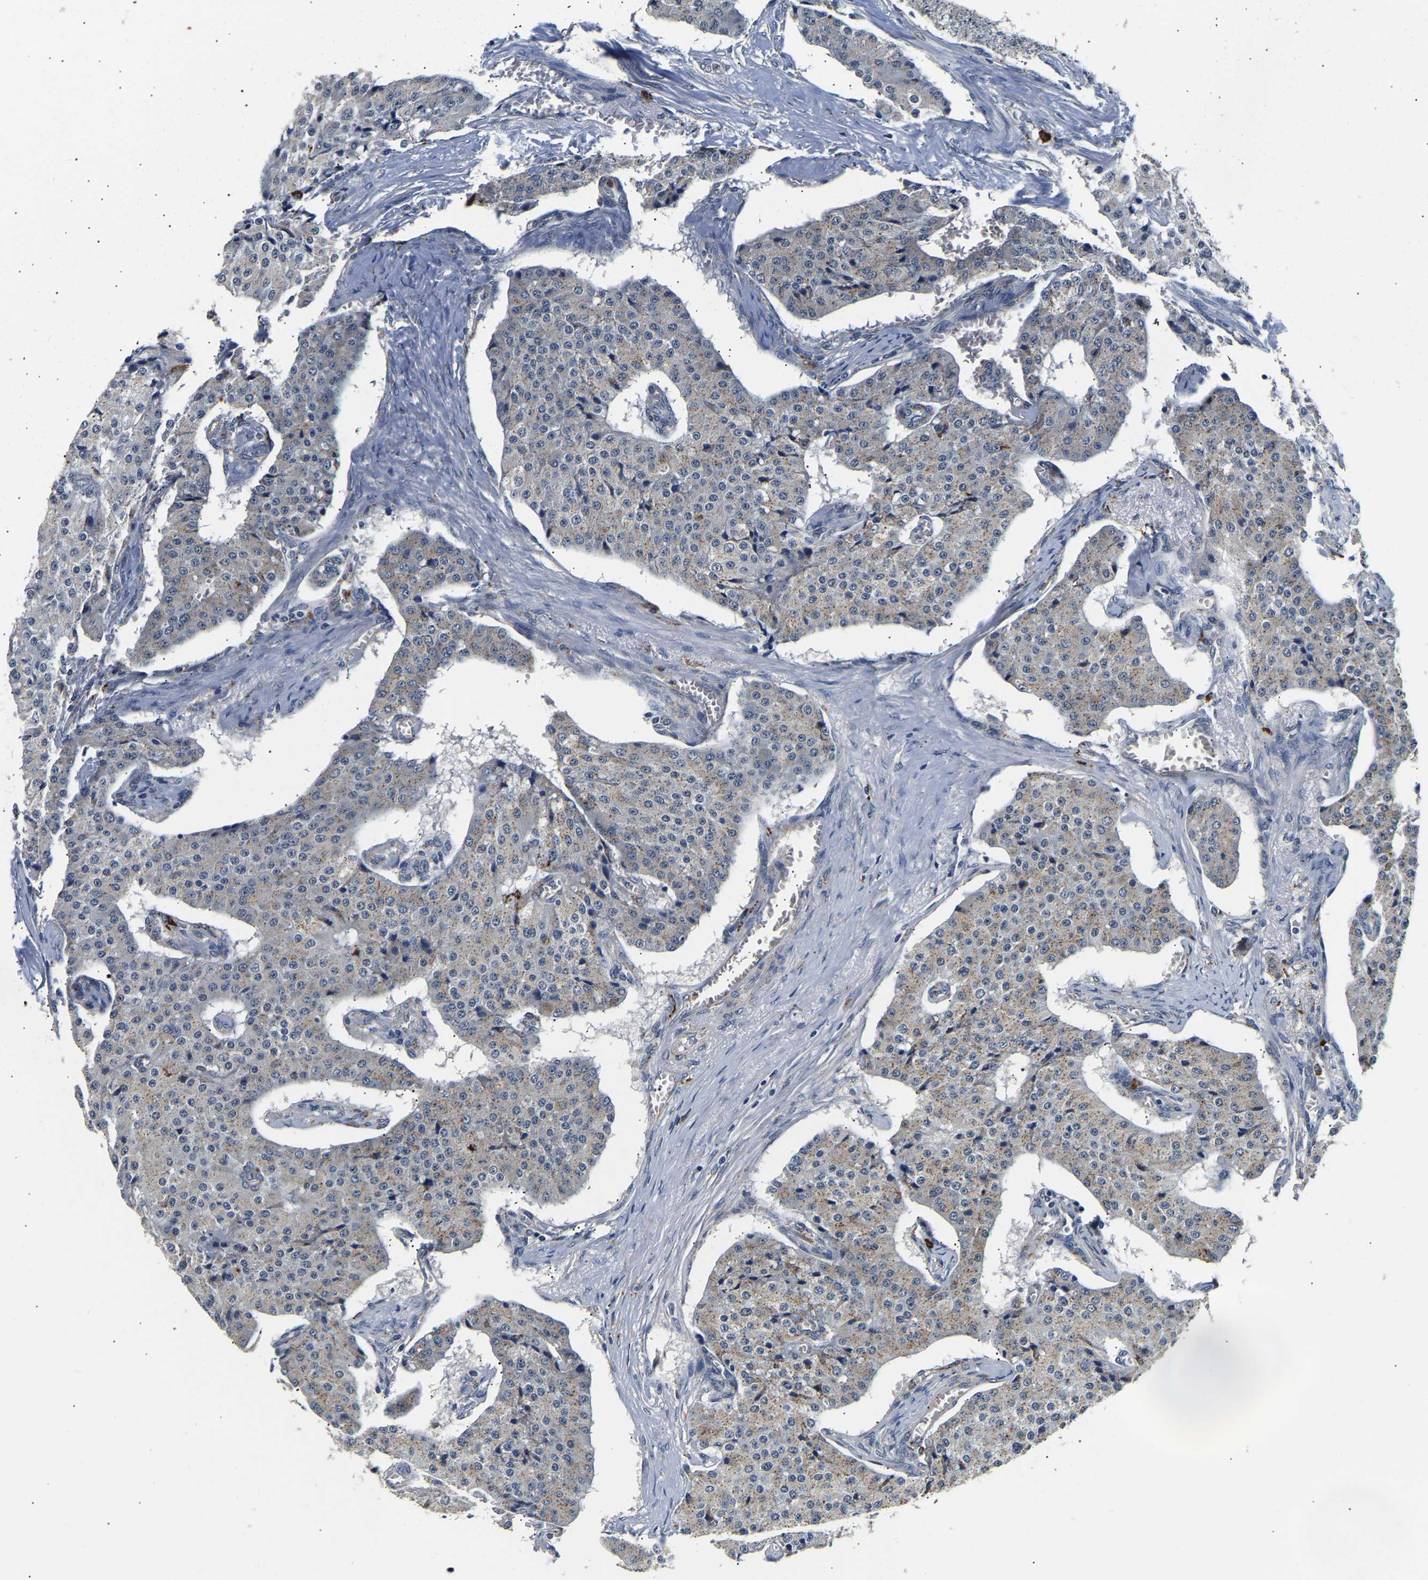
{"staining": {"intensity": "weak", "quantity": "<25%", "location": "cytoplasmic/membranous"}, "tissue": "carcinoid", "cell_type": "Tumor cells", "image_type": "cancer", "snomed": [{"axis": "morphology", "description": "Carcinoid, malignant, NOS"}, {"axis": "topography", "description": "Colon"}], "caption": "This photomicrograph is of carcinoid (malignant) stained with immunohistochemistry (IHC) to label a protein in brown with the nuclei are counter-stained blue. There is no staining in tumor cells. The staining is performed using DAB (3,3'-diaminobenzidine) brown chromogen with nuclei counter-stained in using hematoxylin.", "gene": "SMU1", "patient": {"sex": "female", "age": 52}}